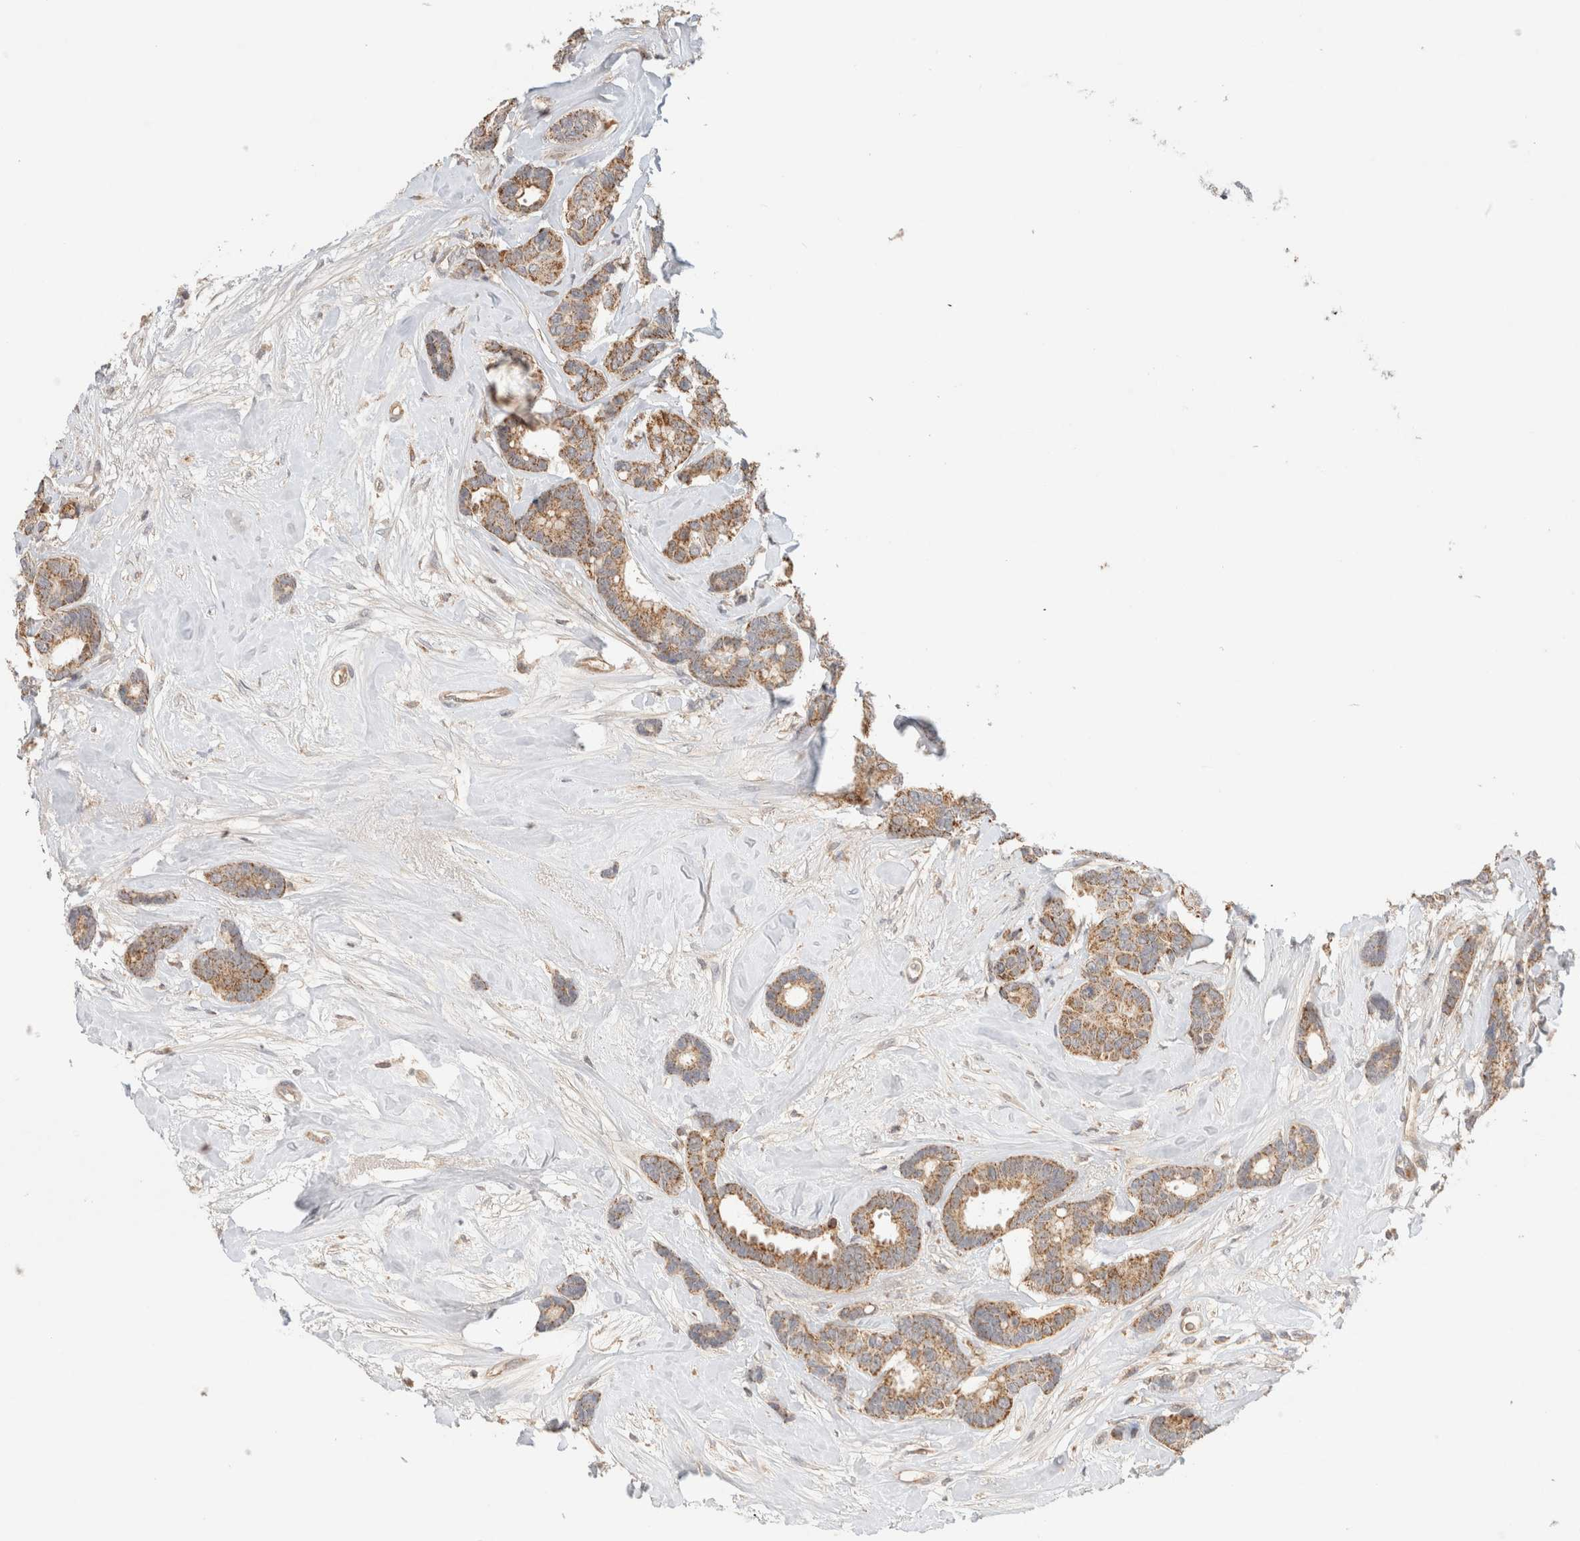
{"staining": {"intensity": "moderate", "quantity": ">75%", "location": "cytoplasmic/membranous"}, "tissue": "breast cancer", "cell_type": "Tumor cells", "image_type": "cancer", "snomed": [{"axis": "morphology", "description": "Duct carcinoma"}, {"axis": "topography", "description": "Breast"}], "caption": "Brown immunohistochemical staining in human breast cancer (invasive ductal carcinoma) demonstrates moderate cytoplasmic/membranous expression in about >75% of tumor cells.", "gene": "MRM3", "patient": {"sex": "female", "age": 87}}